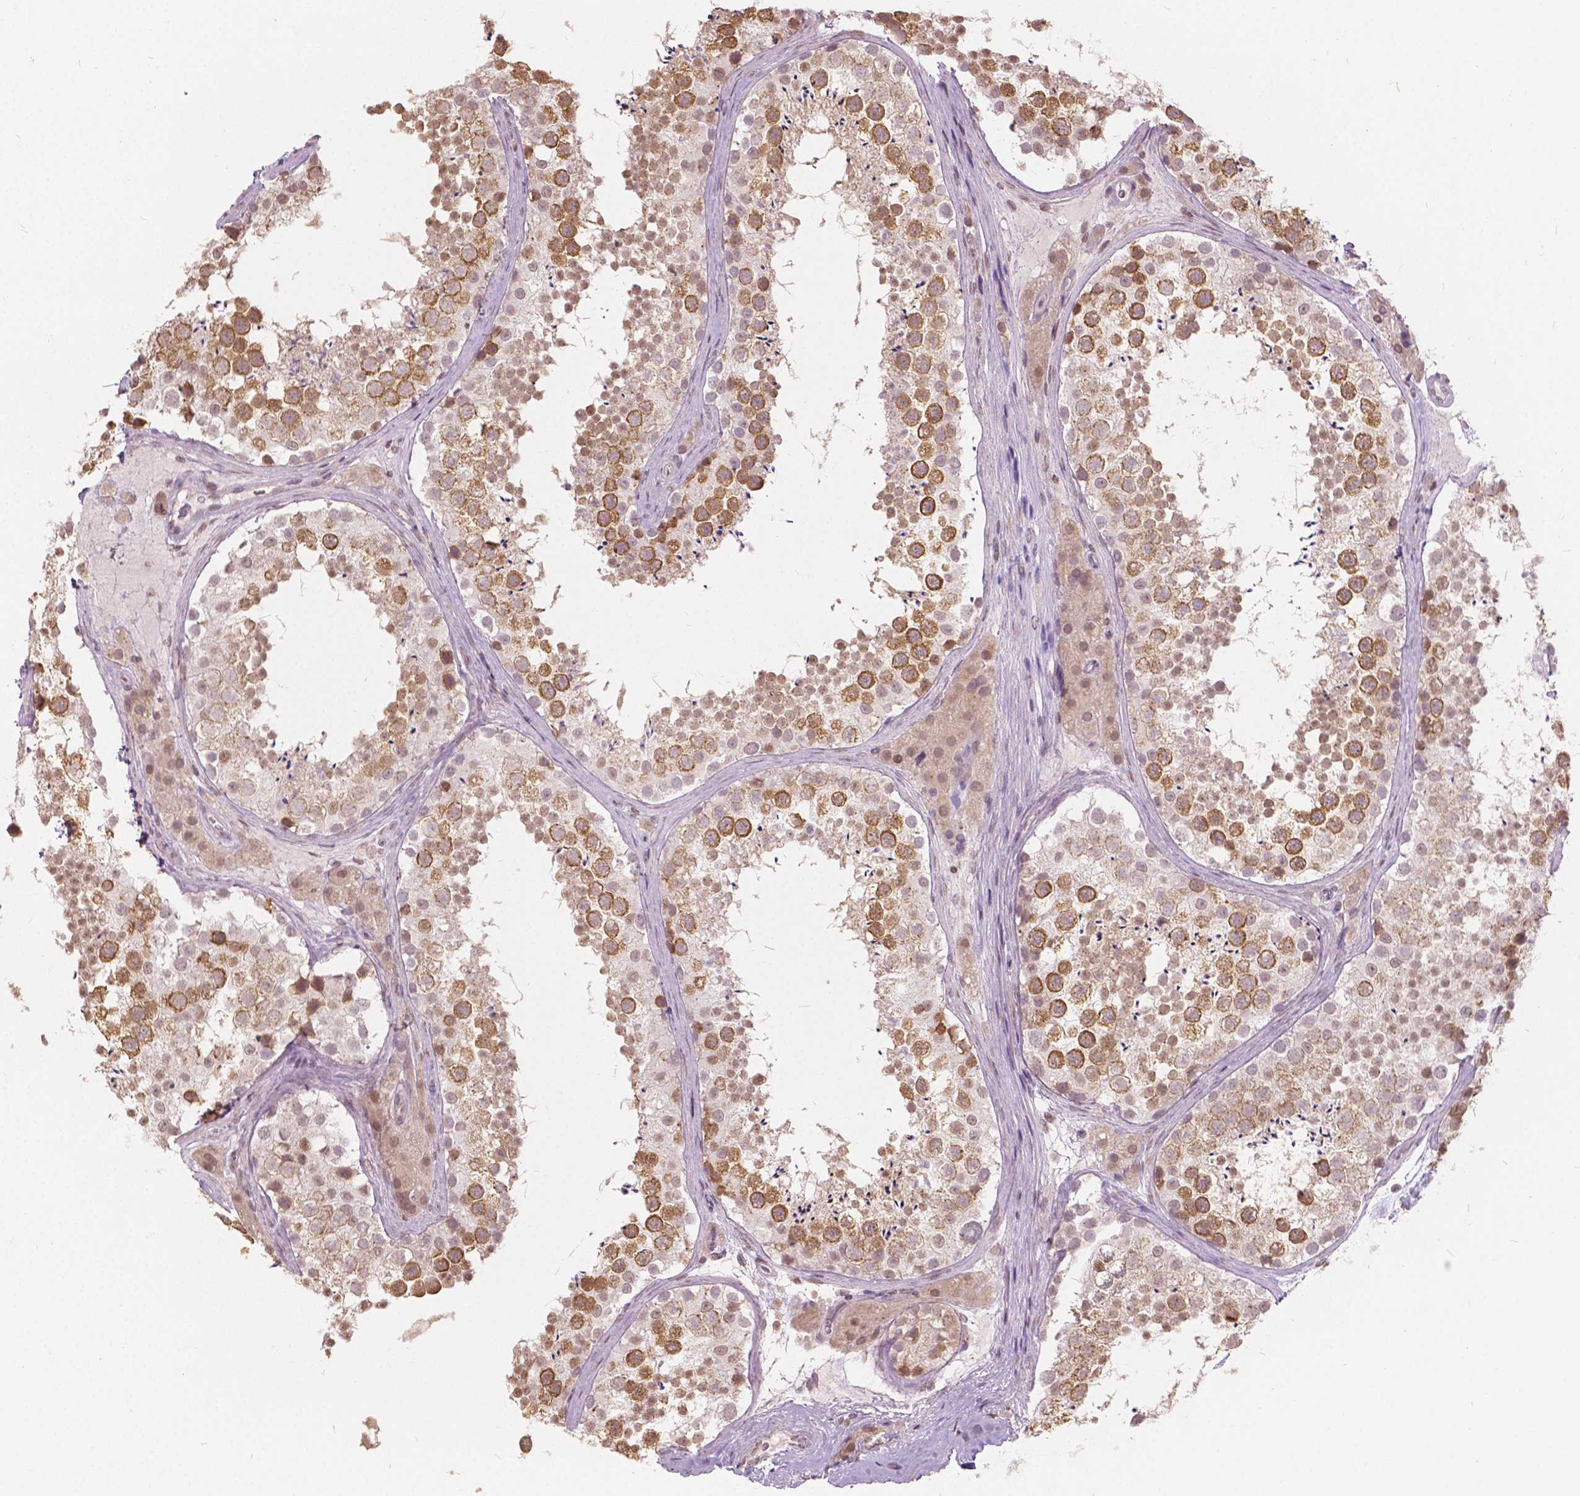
{"staining": {"intensity": "moderate", "quantity": ">75%", "location": "cytoplasmic/membranous"}, "tissue": "testis", "cell_type": "Cells in seminiferous ducts", "image_type": "normal", "snomed": [{"axis": "morphology", "description": "Normal tissue, NOS"}, {"axis": "topography", "description": "Testis"}], "caption": "Moderate cytoplasmic/membranous staining is appreciated in approximately >75% of cells in seminiferous ducts in unremarkable testis.", "gene": "HOXA10", "patient": {"sex": "male", "age": 41}}